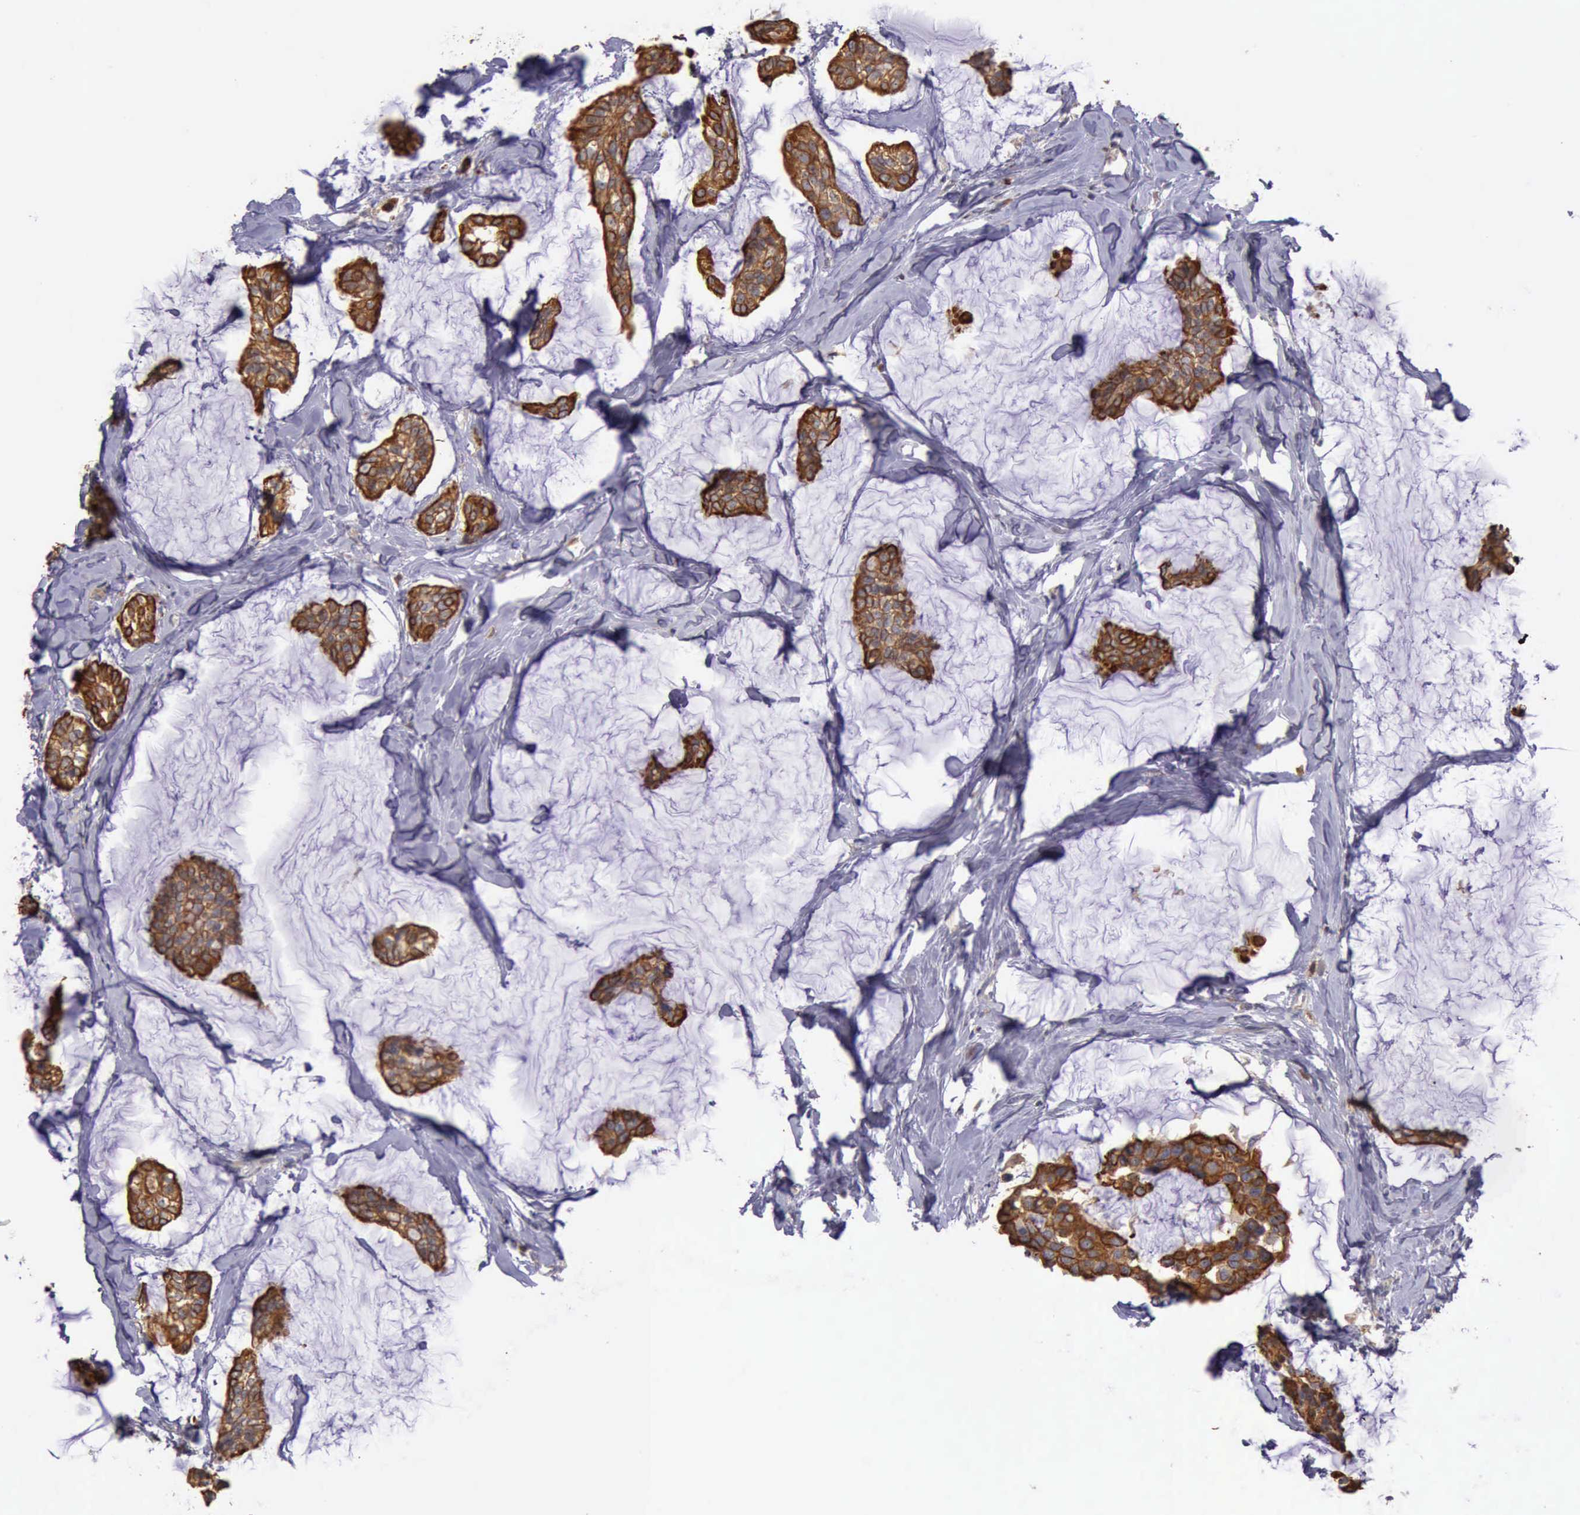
{"staining": {"intensity": "moderate", "quantity": ">75%", "location": "cytoplasmic/membranous"}, "tissue": "breast cancer", "cell_type": "Tumor cells", "image_type": "cancer", "snomed": [{"axis": "morphology", "description": "Duct carcinoma"}, {"axis": "topography", "description": "Breast"}], "caption": "A high-resolution histopathology image shows immunohistochemistry (IHC) staining of intraductal carcinoma (breast), which shows moderate cytoplasmic/membranous staining in about >75% of tumor cells.", "gene": "RAB39B", "patient": {"sex": "female", "age": 93}}